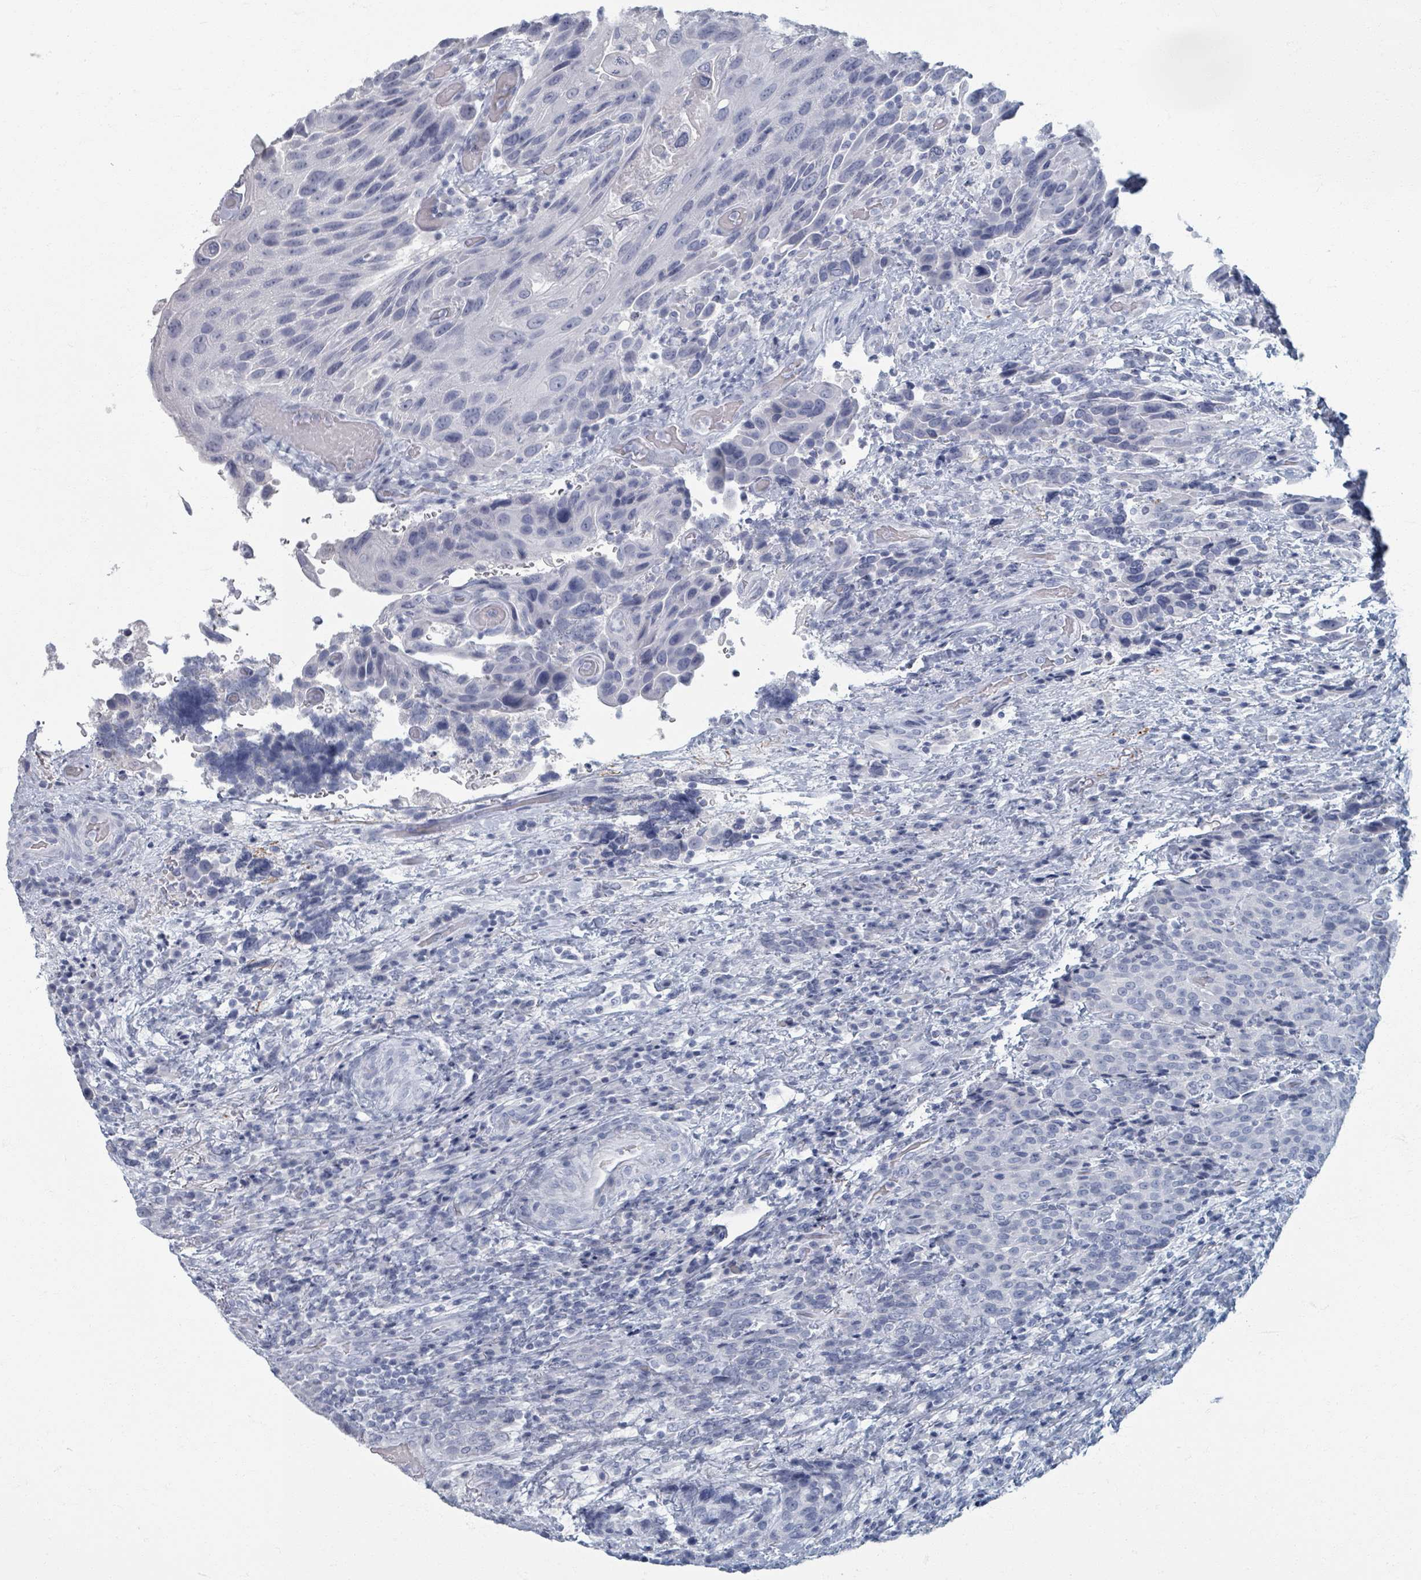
{"staining": {"intensity": "negative", "quantity": "none", "location": "none"}, "tissue": "urothelial cancer", "cell_type": "Tumor cells", "image_type": "cancer", "snomed": [{"axis": "morphology", "description": "Urothelial carcinoma, High grade"}, {"axis": "topography", "description": "Urinary bladder"}], "caption": "The histopathology image shows no staining of tumor cells in urothelial cancer.", "gene": "TAS2R1", "patient": {"sex": "female", "age": 70}}